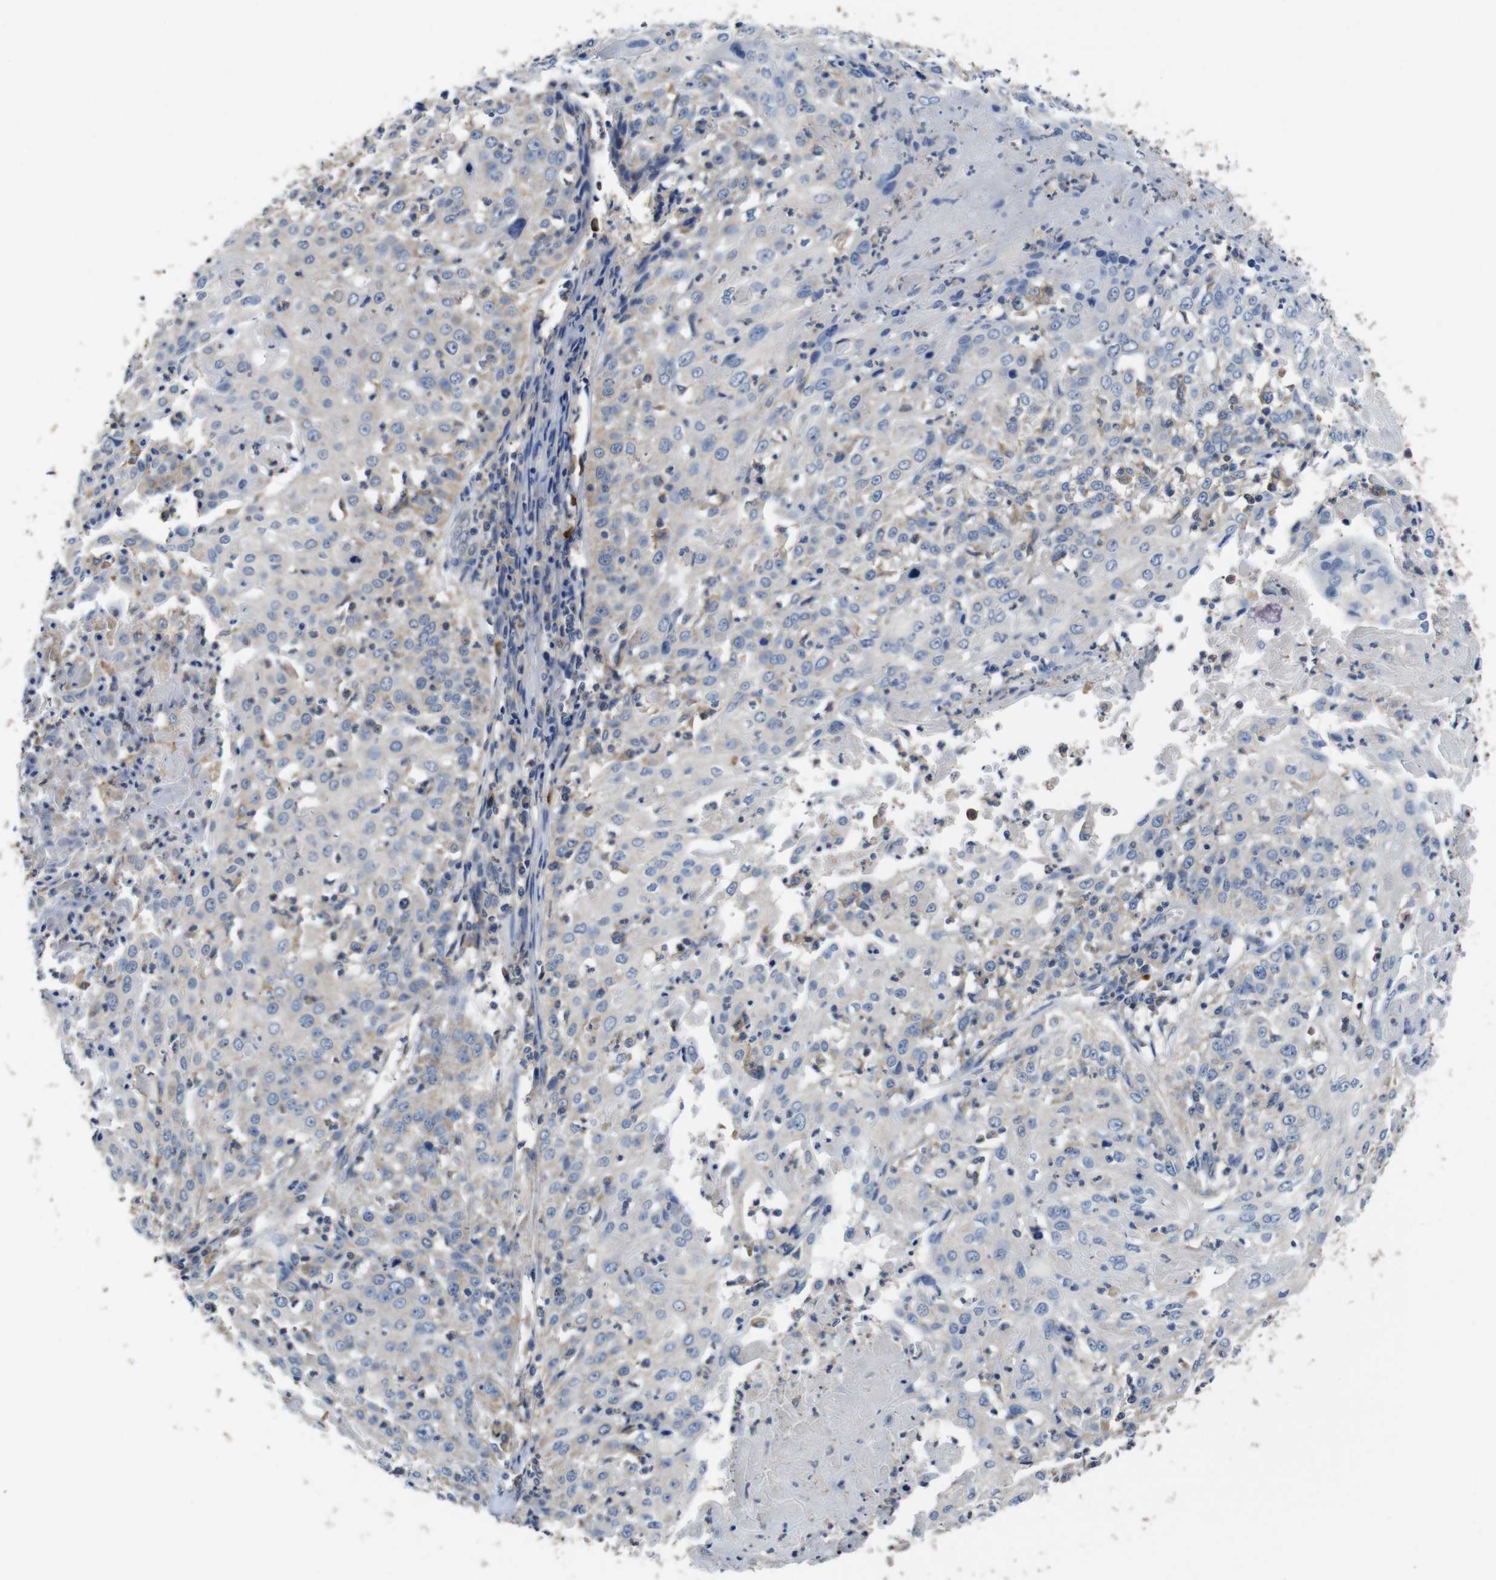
{"staining": {"intensity": "negative", "quantity": "none", "location": "none"}, "tissue": "cervical cancer", "cell_type": "Tumor cells", "image_type": "cancer", "snomed": [{"axis": "morphology", "description": "Squamous cell carcinoma, NOS"}, {"axis": "topography", "description": "Cervix"}], "caption": "Immunohistochemistry micrograph of cervical squamous cell carcinoma stained for a protein (brown), which reveals no positivity in tumor cells.", "gene": "GLIPR1", "patient": {"sex": "female", "age": 39}}